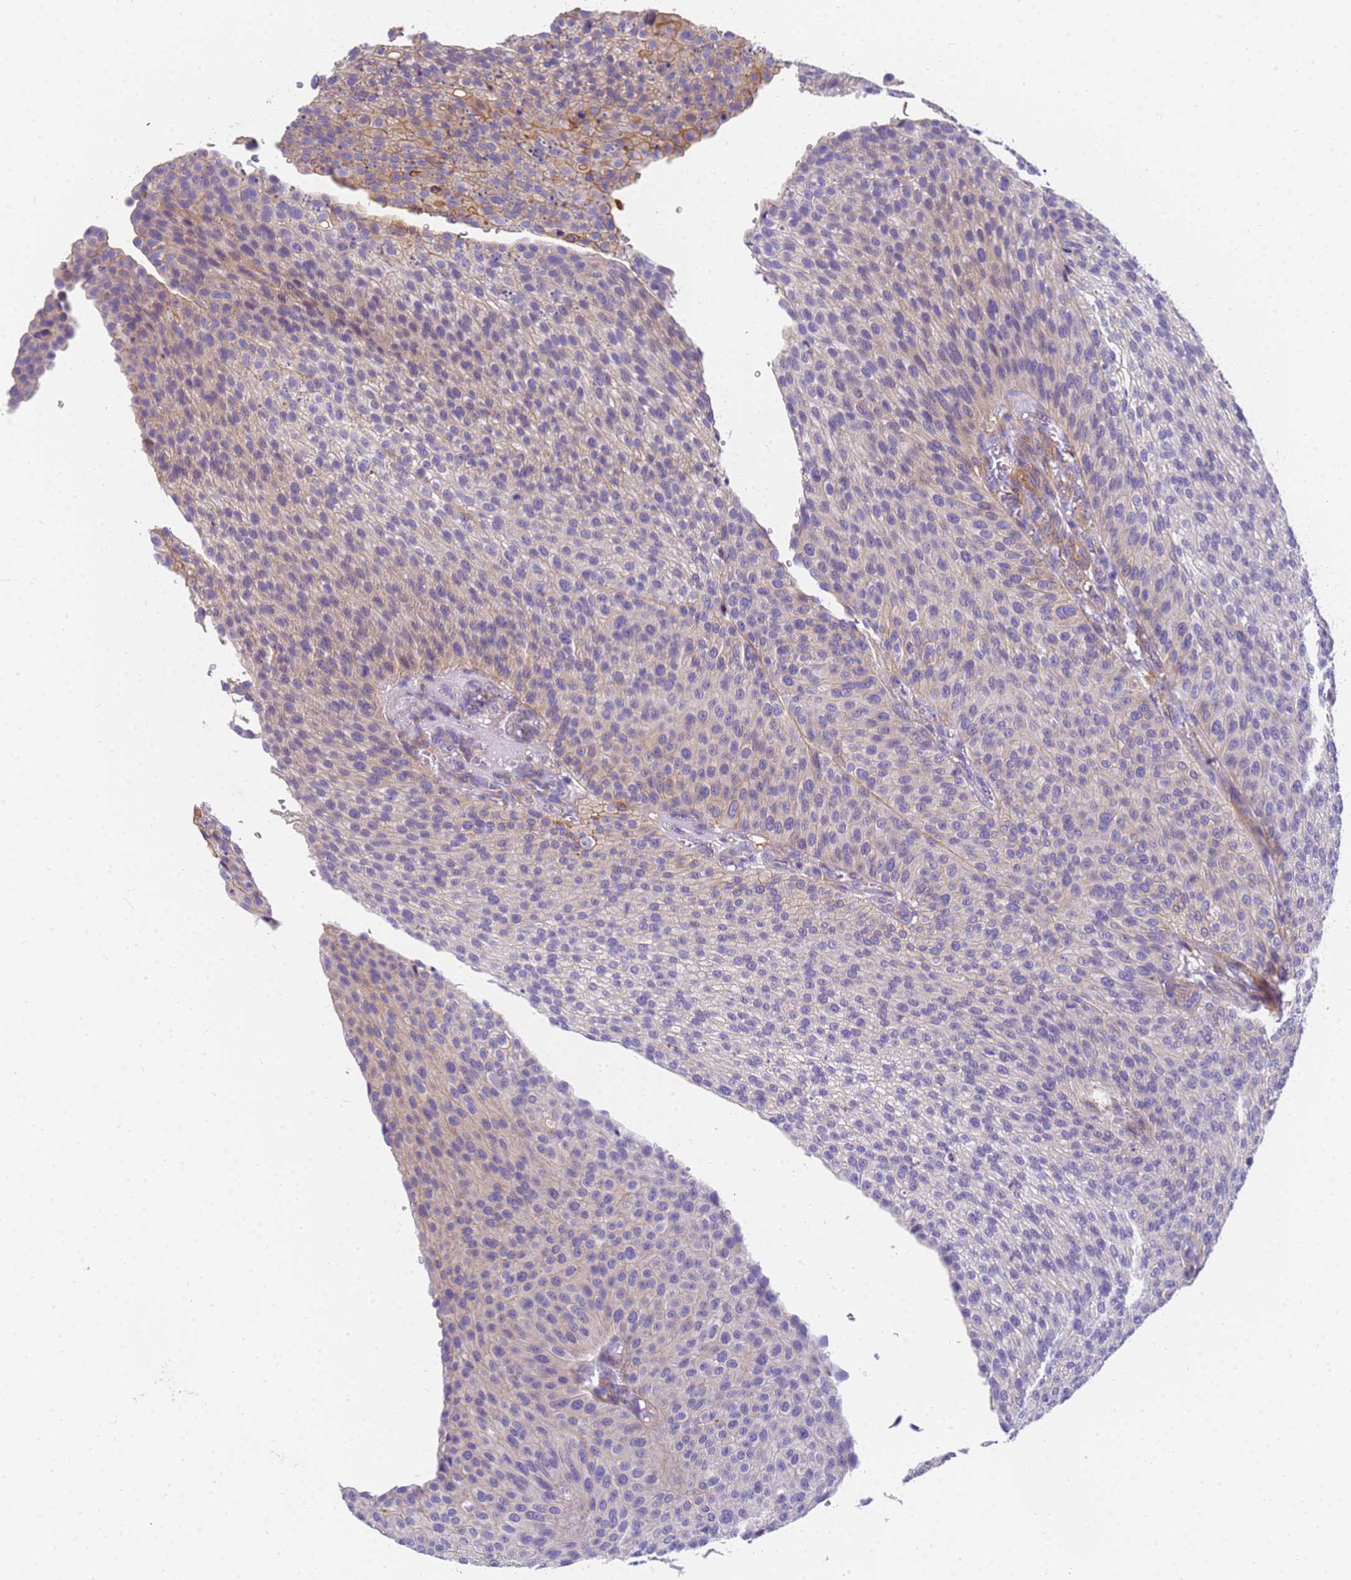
{"staining": {"intensity": "moderate", "quantity": "<25%", "location": "cytoplasmic/membranous"}, "tissue": "urothelial cancer", "cell_type": "Tumor cells", "image_type": "cancer", "snomed": [{"axis": "morphology", "description": "Urothelial carcinoma, Low grade"}, {"axis": "topography", "description": "Smooth muscle"}, {"axis": "topography", "description": "Urinary bladder"}], "caption": "There is low levels of moderate cytoplasmic/membranous expression in tumor cells of low-grade urothelial carcinoma, as demonstrated by immunohistochemical staining (brown color).", "gene": "MVB12A", "patient": {"sex": "male", "age": 60}}